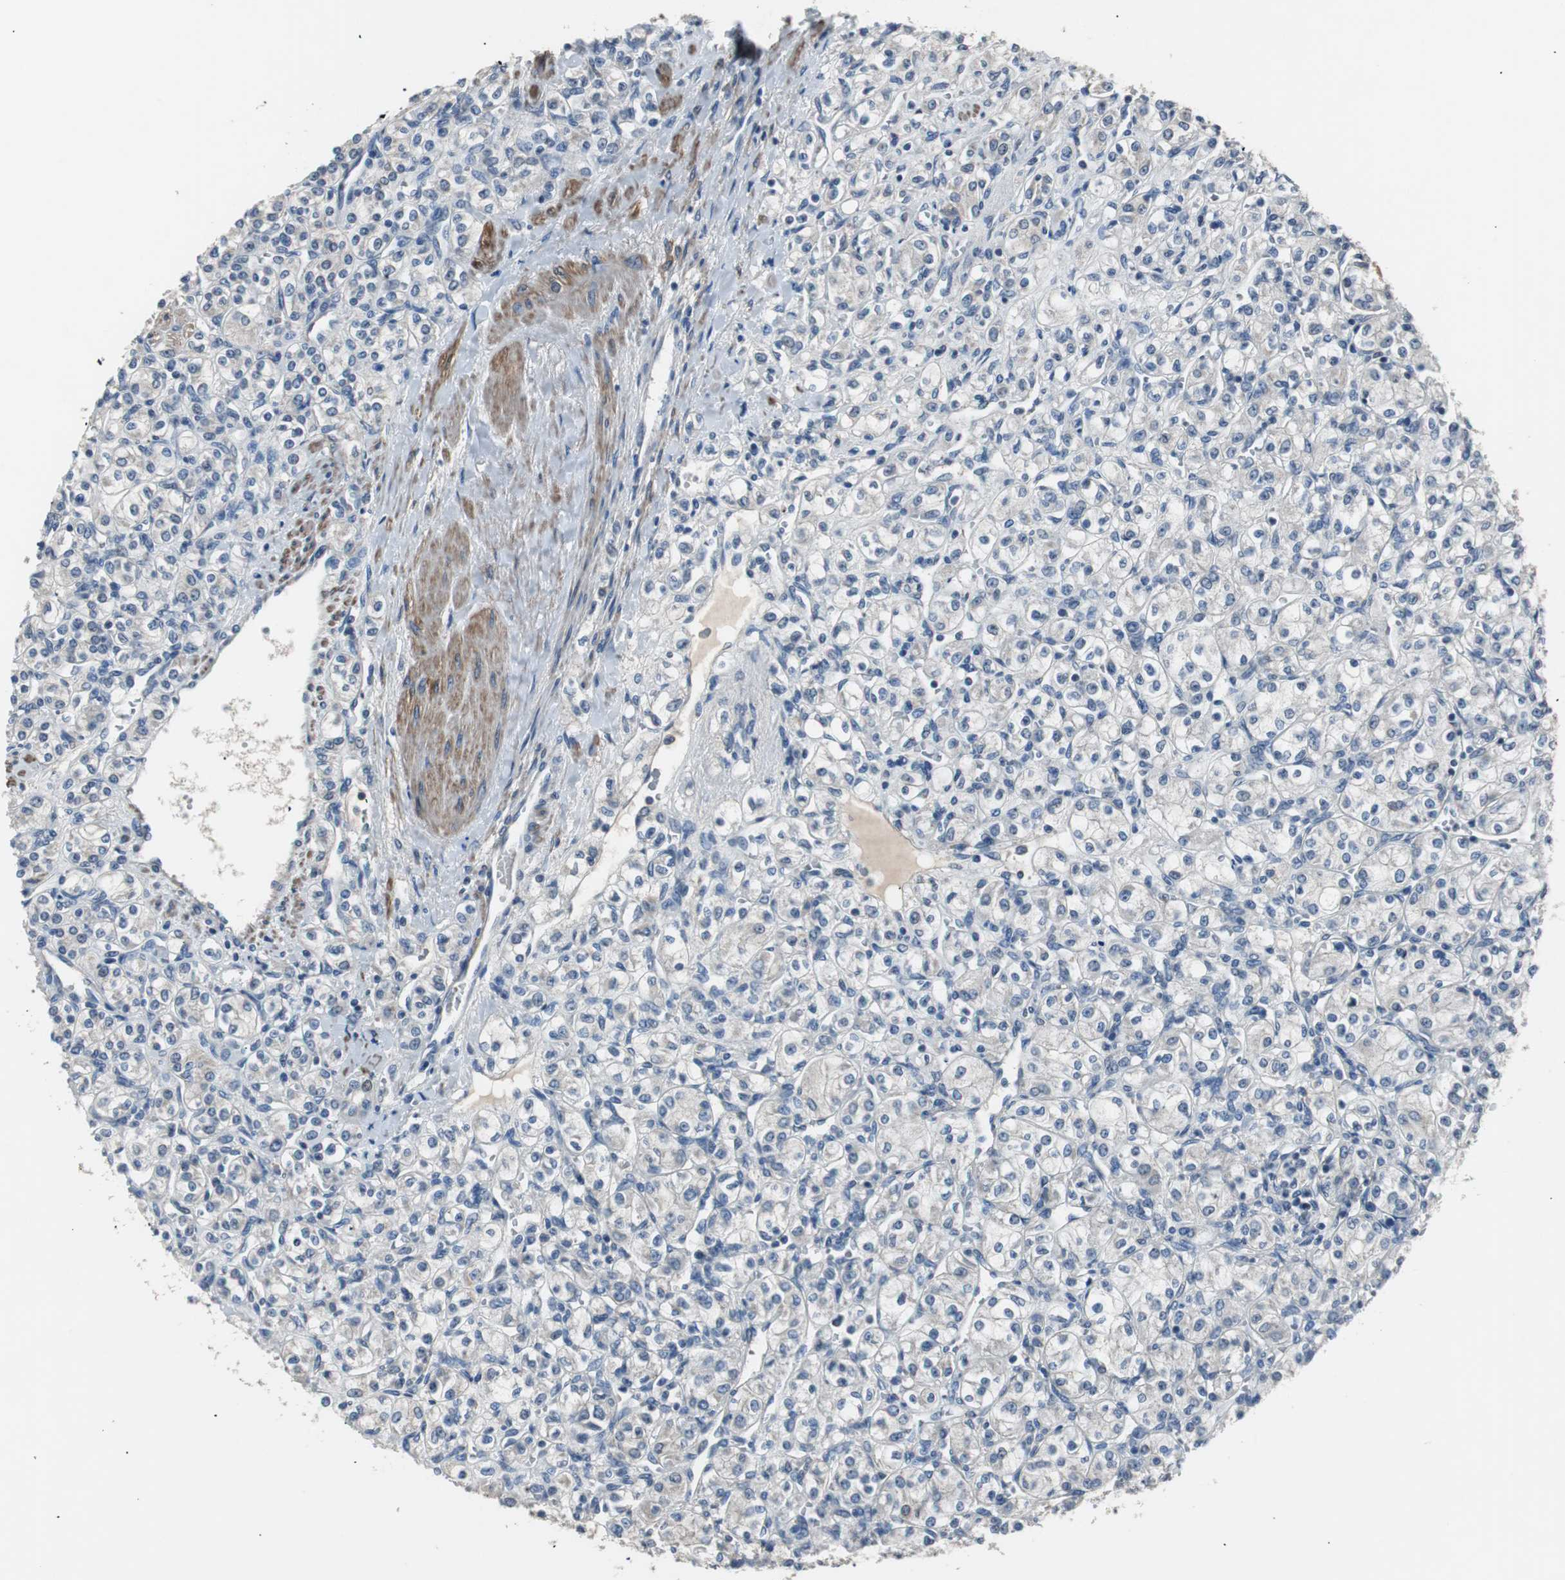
{"staining": {"intensity": "negative", "quantity": "none", "location": "none"}, "tissue": "renal cancer", "cell_type": "Tumor cells", "image_type": "cancer", "snomed": [{"axis": "morphology", "description": "Adenocarcinoma, NOS"}, {"axis": "topography", "description": "Kidney"}], "caption": "The IHC image has no significant staining in tumor cells of renal cancer tissue.", "gene": "PCYT1B", "patient": {"sex": "male", "age": 77}}